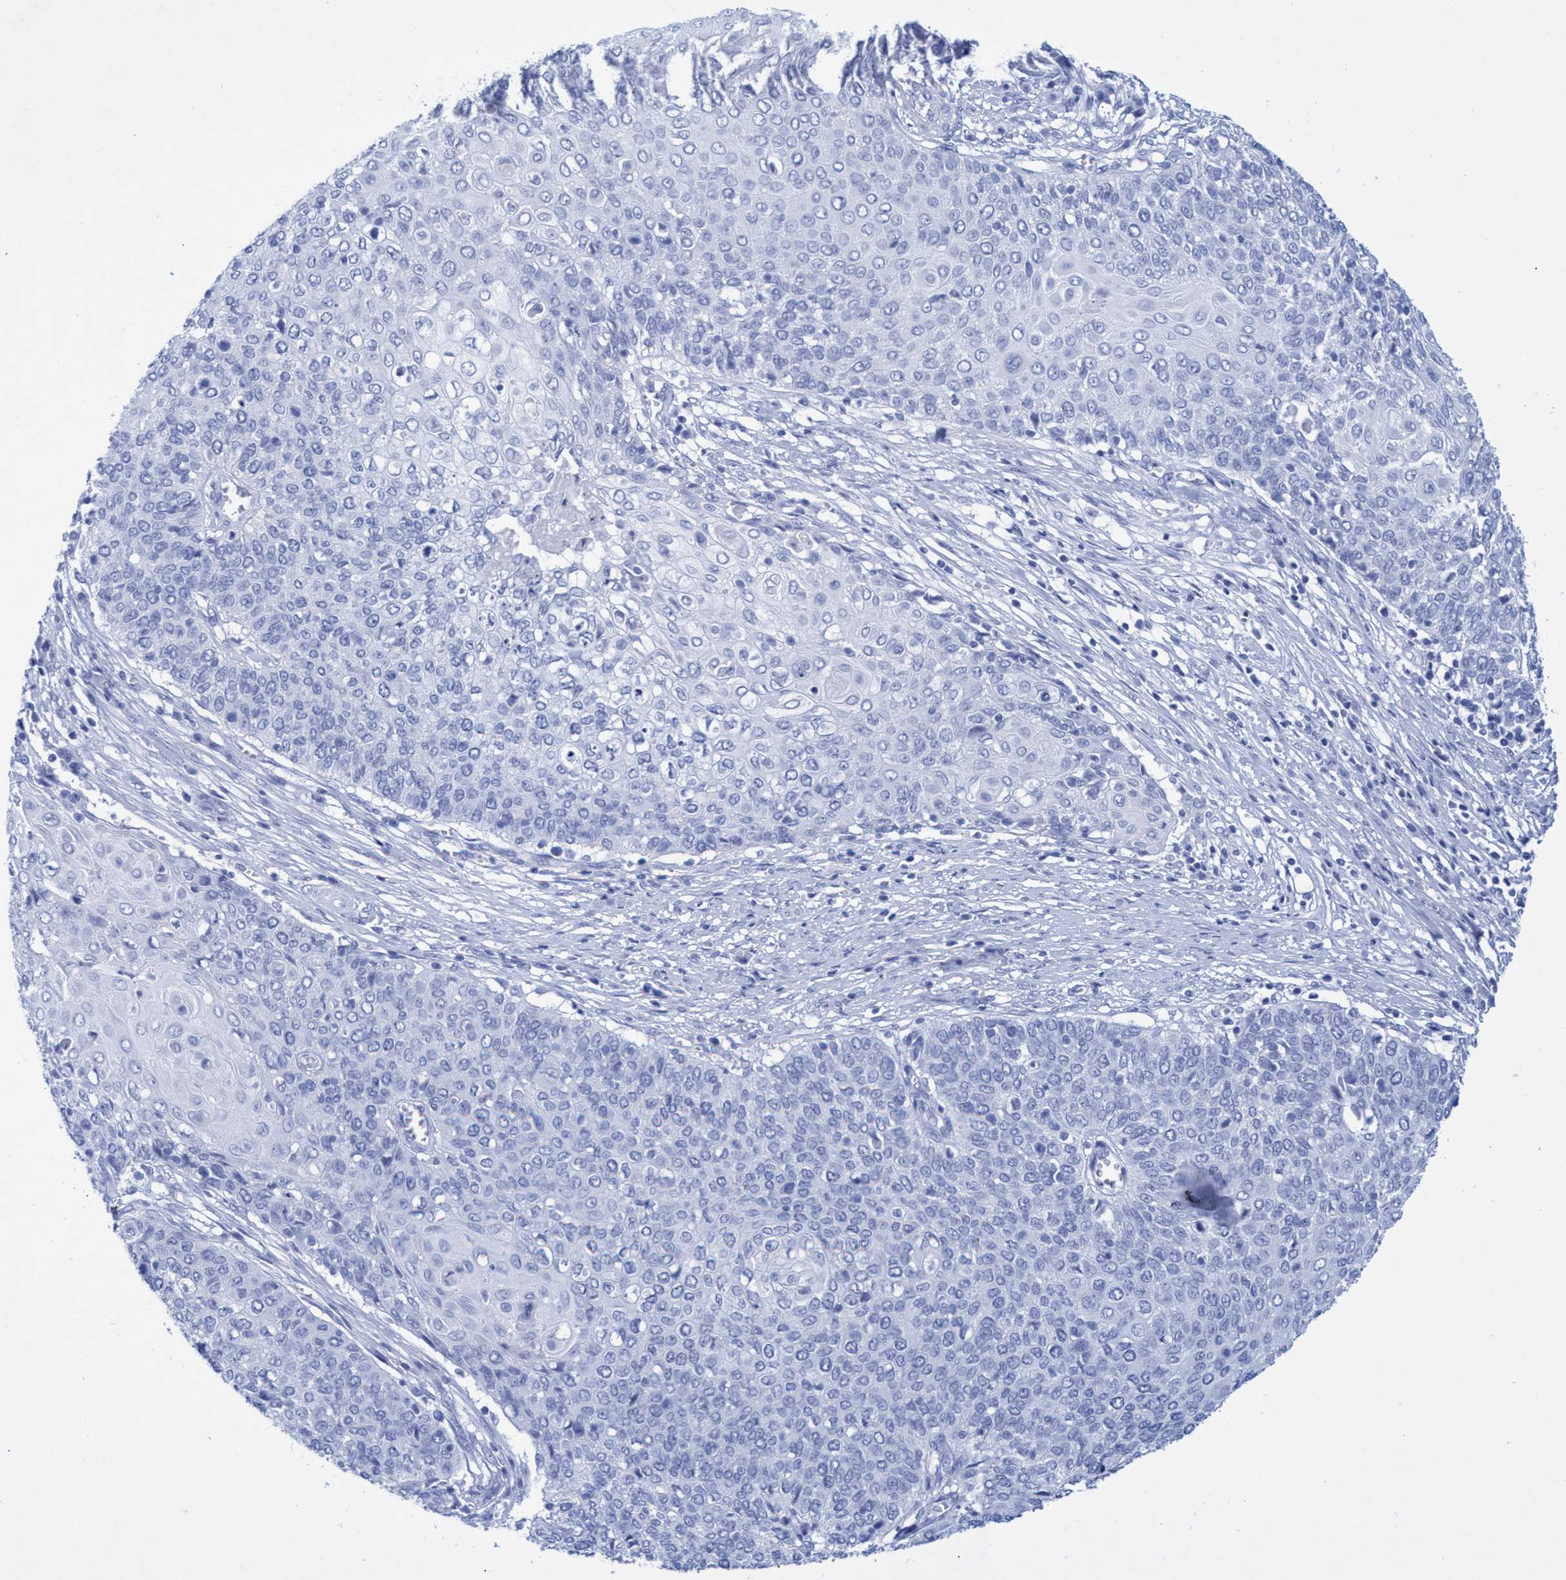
{"staining": {"intensity": "negative", "quantity": "none", "location": "none"}, "tissue": "cervical cancer", "cell_type": "Tumor cells", "image_type": "cancer", "snomed": [{"axis": "morphology", "description": "Squamous cell carcinoma, NOS"}, {"axis": "topography", "description": "Cervix"}], "caption": "An IHC histopathology image of cervical squamous cell carcinoma is shown. There is no staining in tumor cells of cervical squamous cell carcinoma.", "gene": "INSL6", "patient": {"sex": "female", "age": 39}}